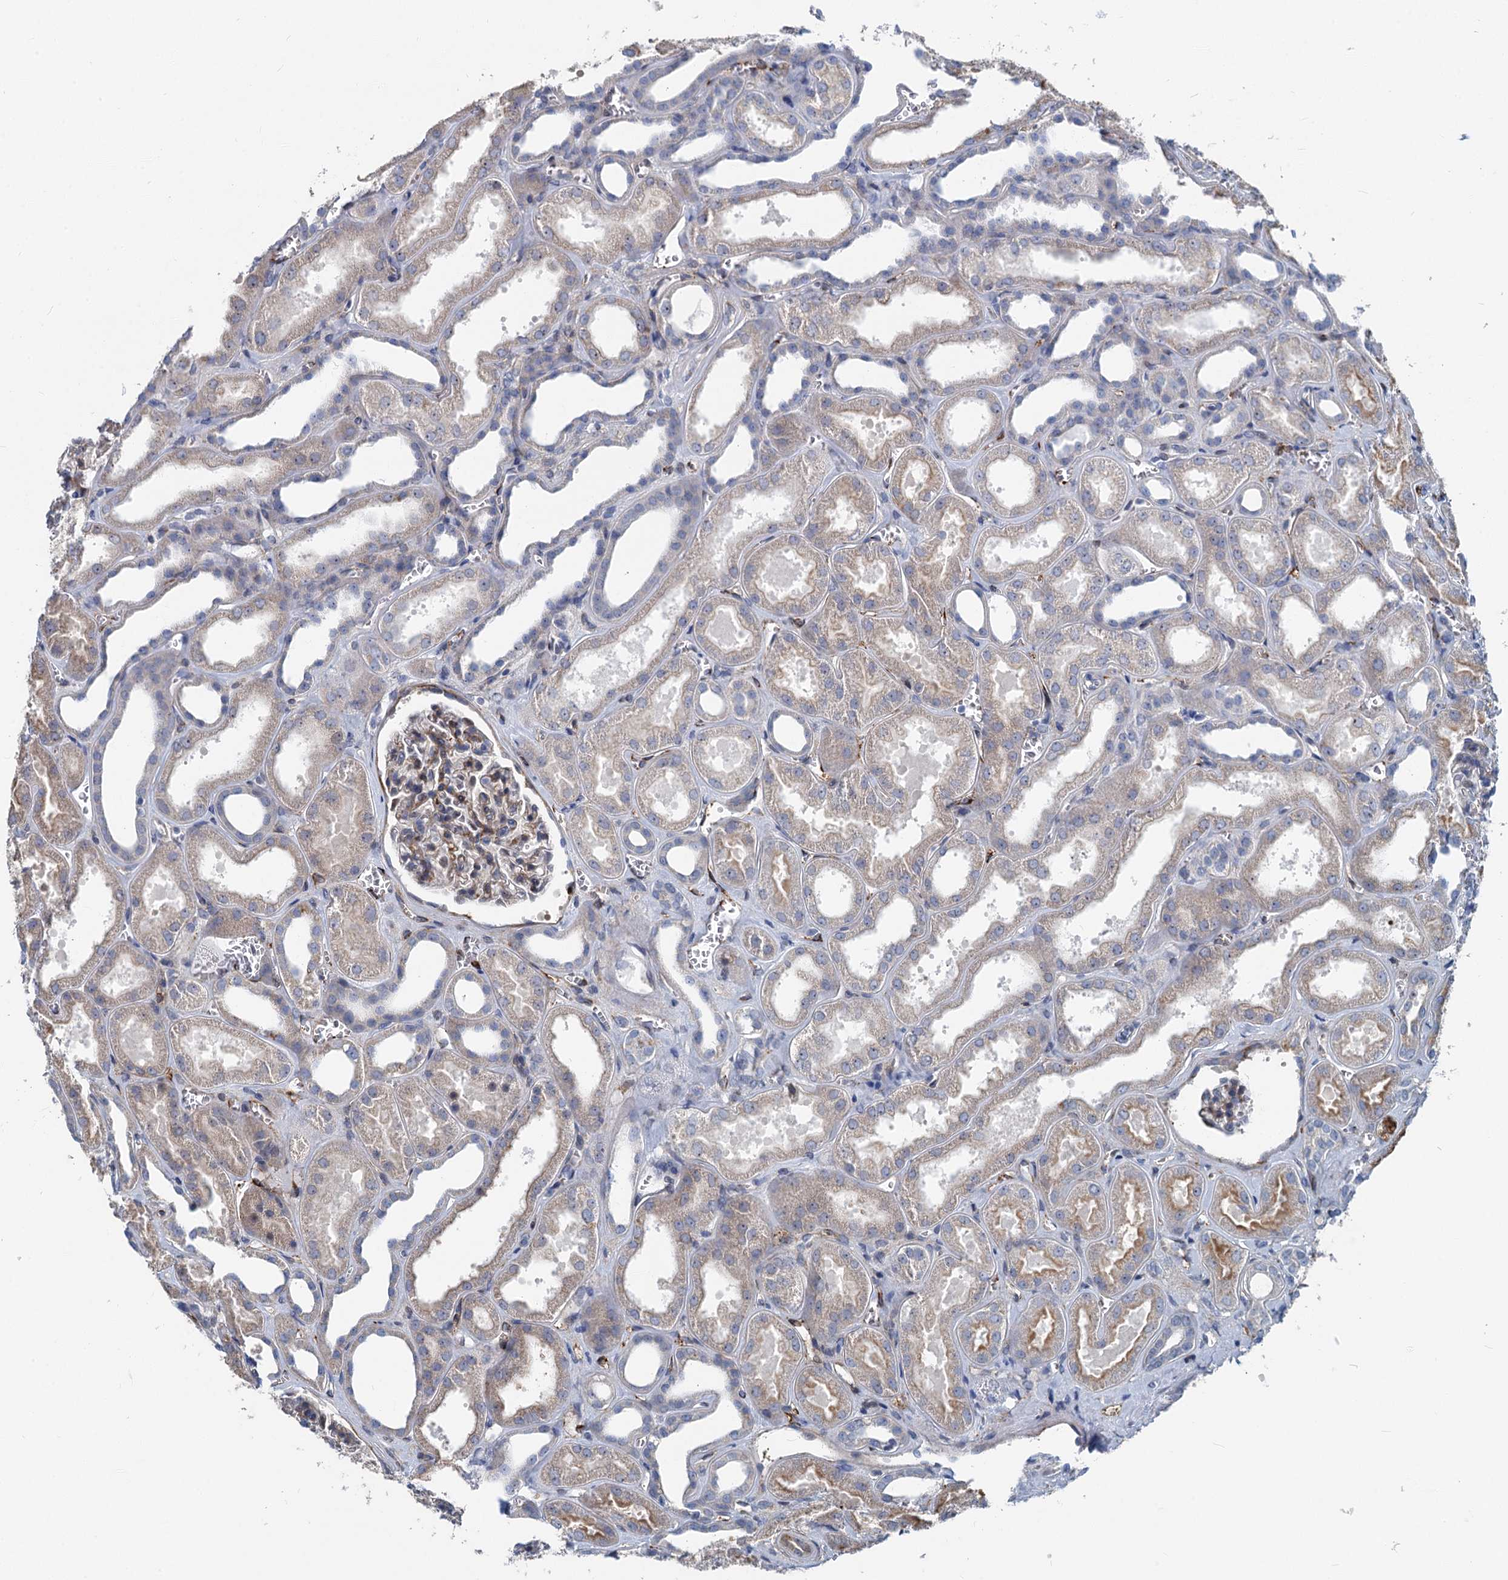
{"staining": {"intensity": "moderate", "quantity": "25%-75%", "location": "cytoplasmic/membranous"}, "tissue": "kidney", "cell_type": "Cells in glomeruli", "image_type": "normal", "snomed": [{"axis": "morphology", "description": "Normal tissue, NOS"}, {"axis": "morphology", "description": "Adenocarcinoma, NOS"}, {"axis": "topography", "description": "Kidney"}], "caption": "This micrograph displays IHC staining of benign human kidney, with medium moderate cytoplasmic/membranous expression in about 25%-75% of cells in glomeruli.", "gene": "ASXL3", "patient": {"sex": "female", "age": 68}}